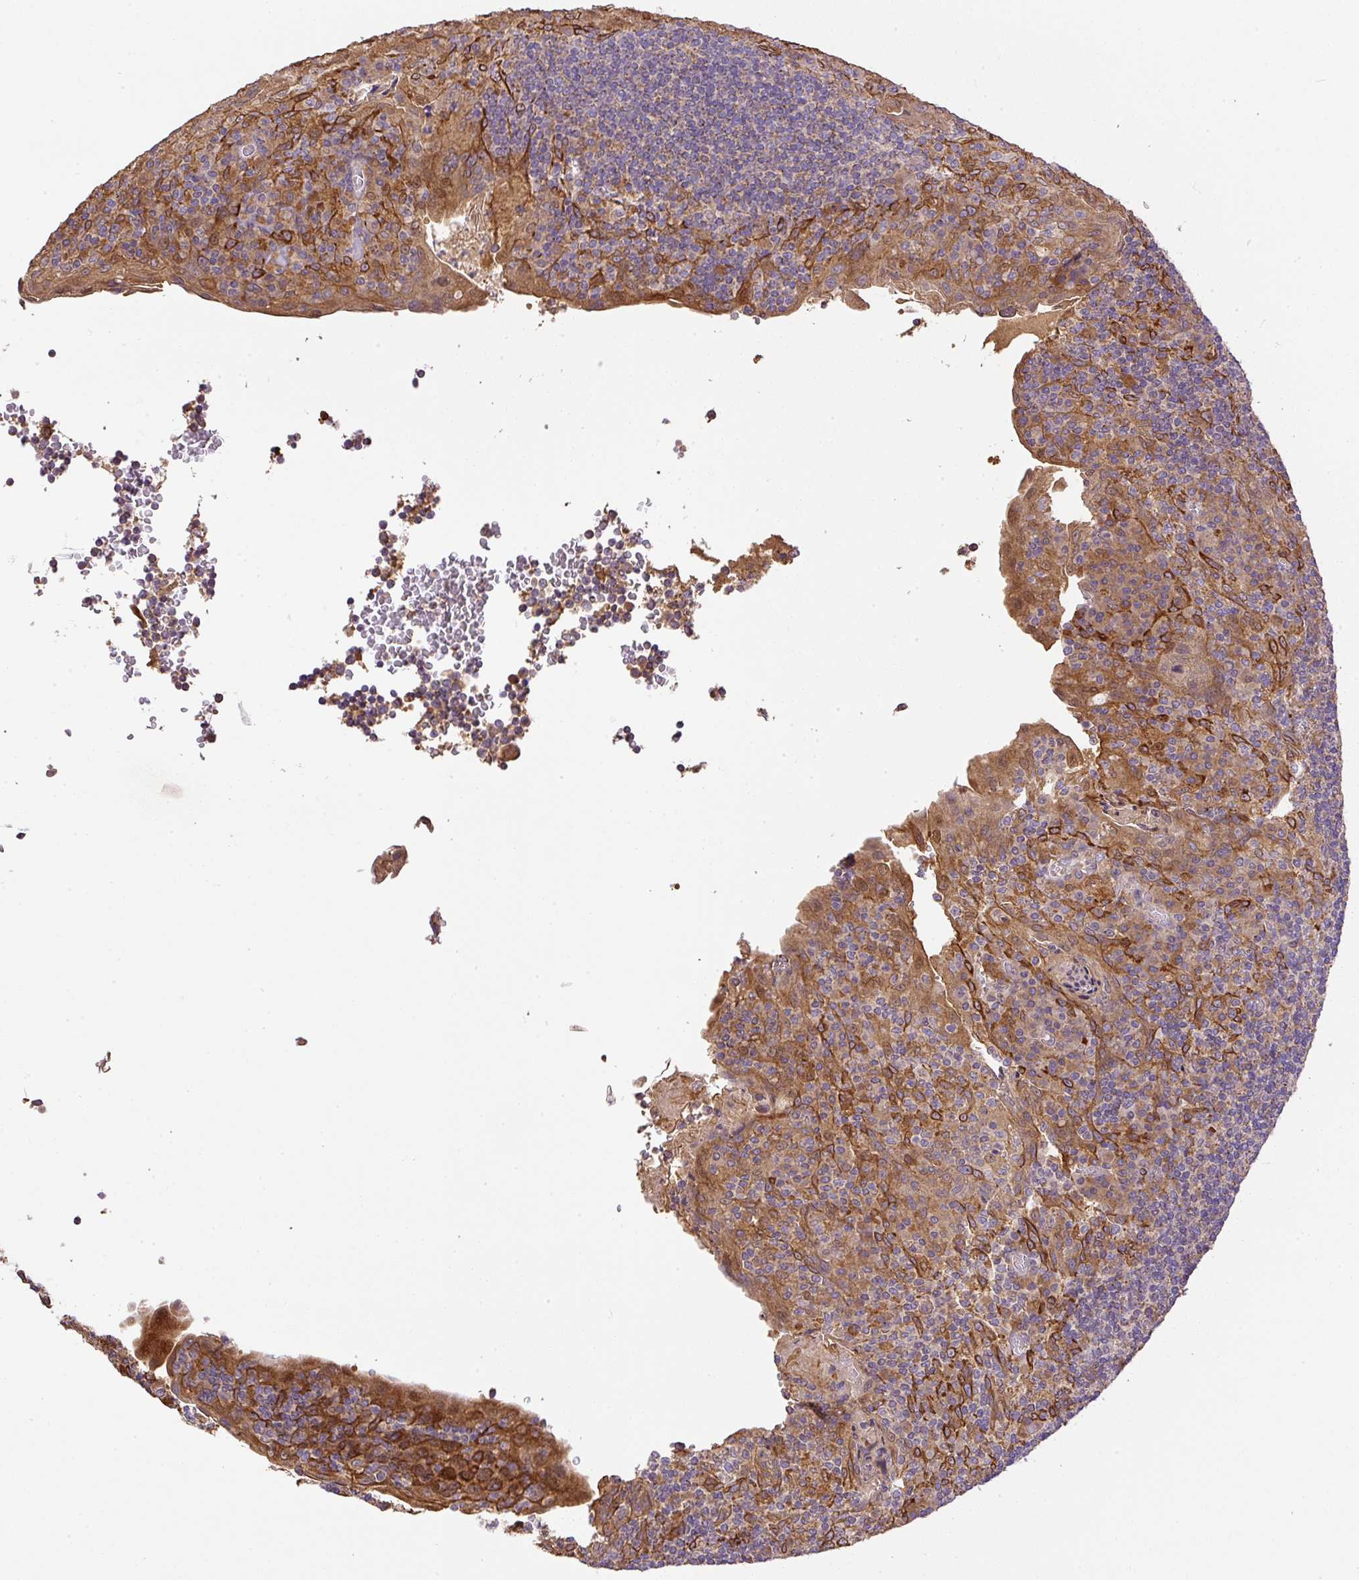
{"staining": {"intensity": "negative", "quantity": "none", "location": "none"}, "tissue": "tonsil", "cell_type": "Germinal center cells", "image_type": "normal", "snomed": [{"axis": "morphology", "description": "Normal tissue, NOS"}, {"axis": "topography", "description": "Tonsil"}], "caption": "IHC of unremarkable tonsil exhibits no expression in germinal center cells.", "gene": "DAPK1", "patient": {"sex": "male", "age": 17}}